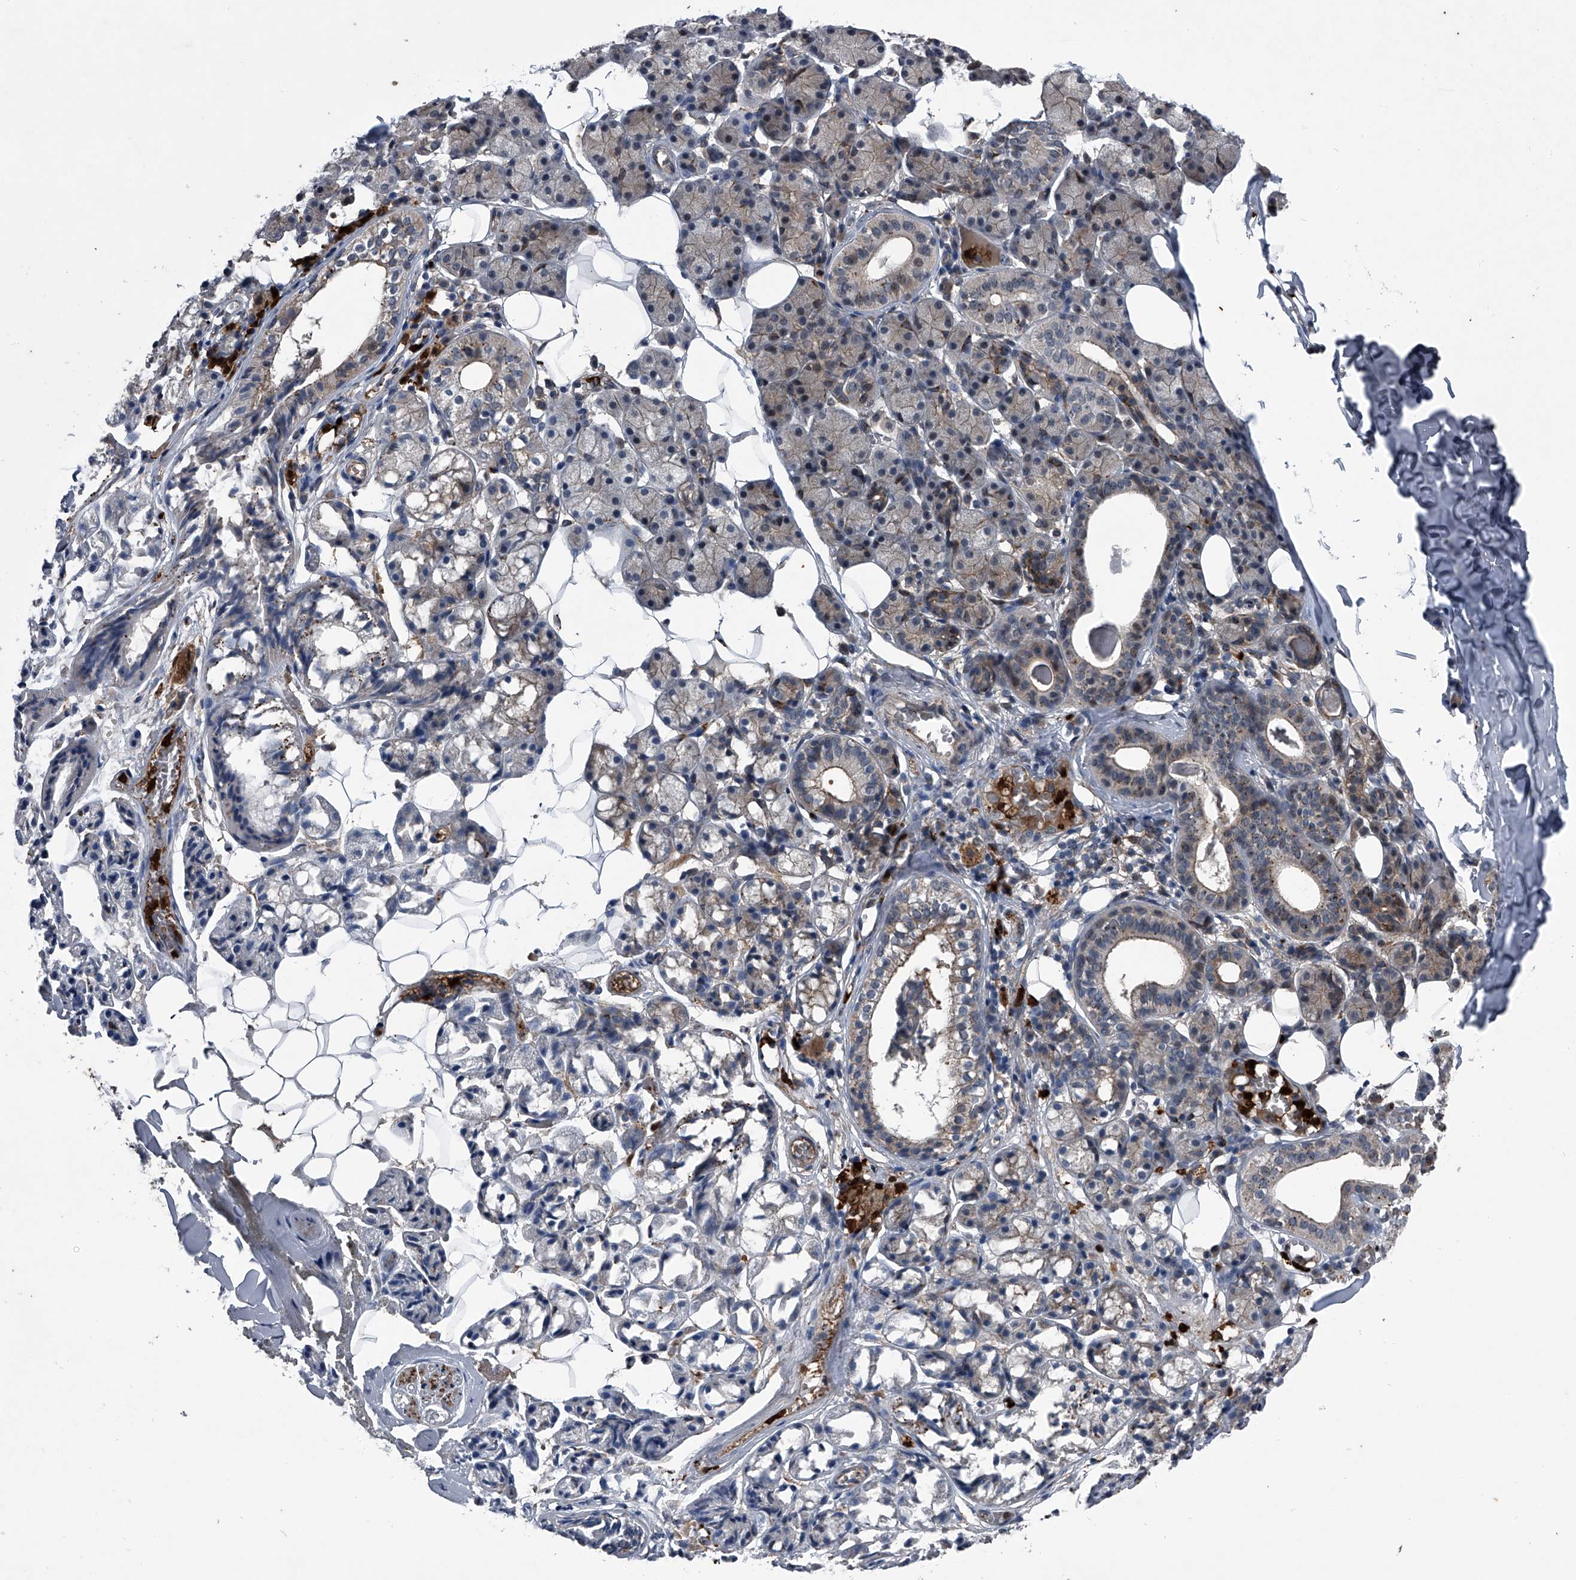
{"staining": {"intensity": "moderate", "quantity": "<25%", "location": "cytoplasmic/membranous"}, "tissue": "salivary gland", "cell_type": "Glandular cells", "image_type": "normal", "snomed": [{"axis": "morphology", "description": "Normal tissue, NOS"}, {"axis": "topography", "description": "Salivary gland"}], "caption": "Salivary gland stained with IHC exhibits moderate cytoplasmic/membranous expression in about <25% of glandular cells.", "gene": "MAPKAP1", "patient": {"sex": "female", "age": 33}}